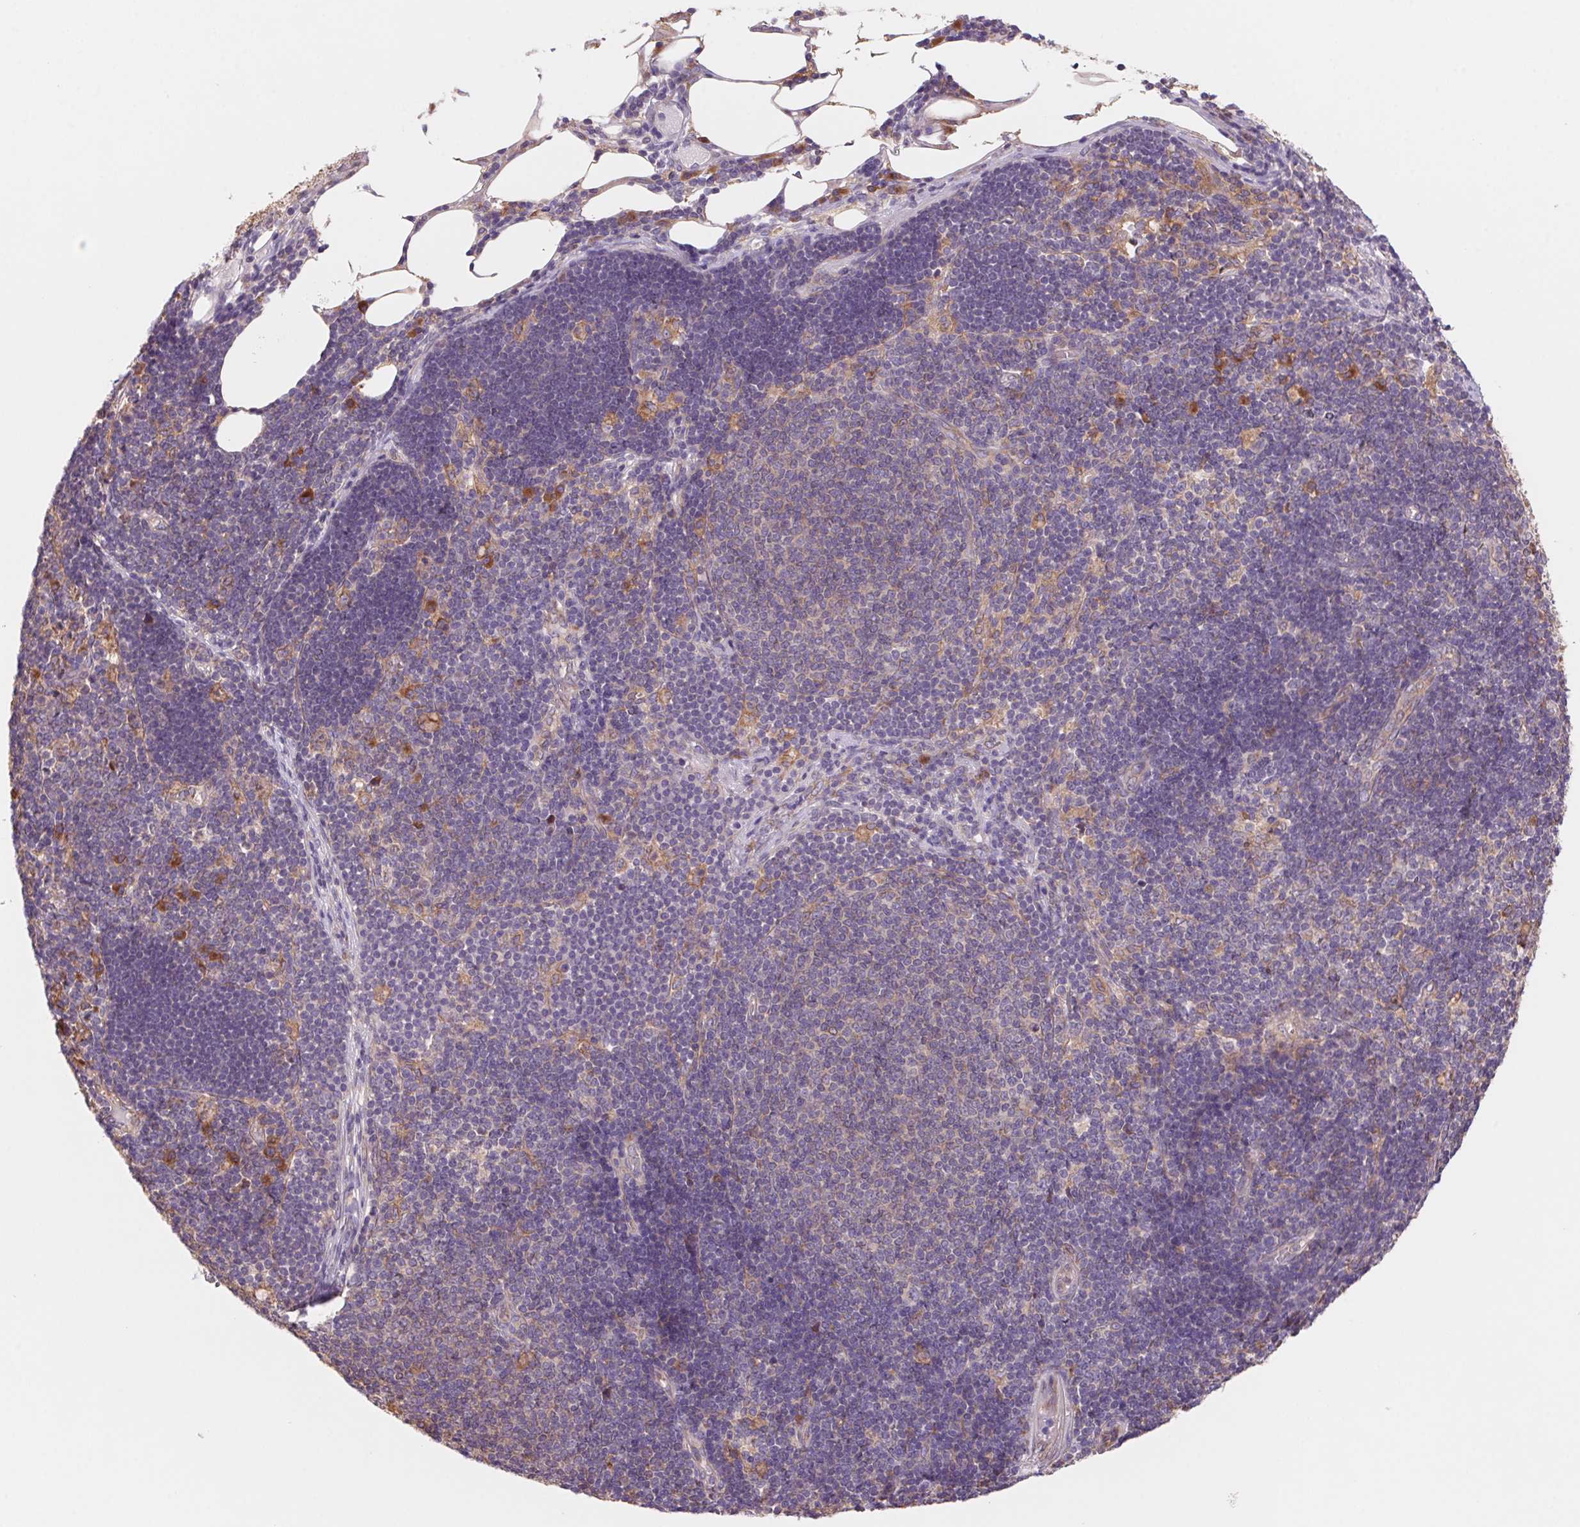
{"staining": {"intensity": "moderate", "quantity": ">75%", "location": "cytoplasmic/membranous"}, "tissue": "pancreatic cancer", "cell_type": "Tumor cells", "image_type": "cancer", "snomed": [{"axis": "morphology", "description": "Adenocarcinoma, NOS"}, {"axis": "topography", "description": "Pancreas"}], "caption": "Brown immunohistochemical staining in pancreatic cancer (adenocarcinoma) shows moderate cytoplasmic/membranous positivity in approximately >75% of tumor cells.", "gene": "RAB1A", "patient": {"sex": "male", "age": 71}}